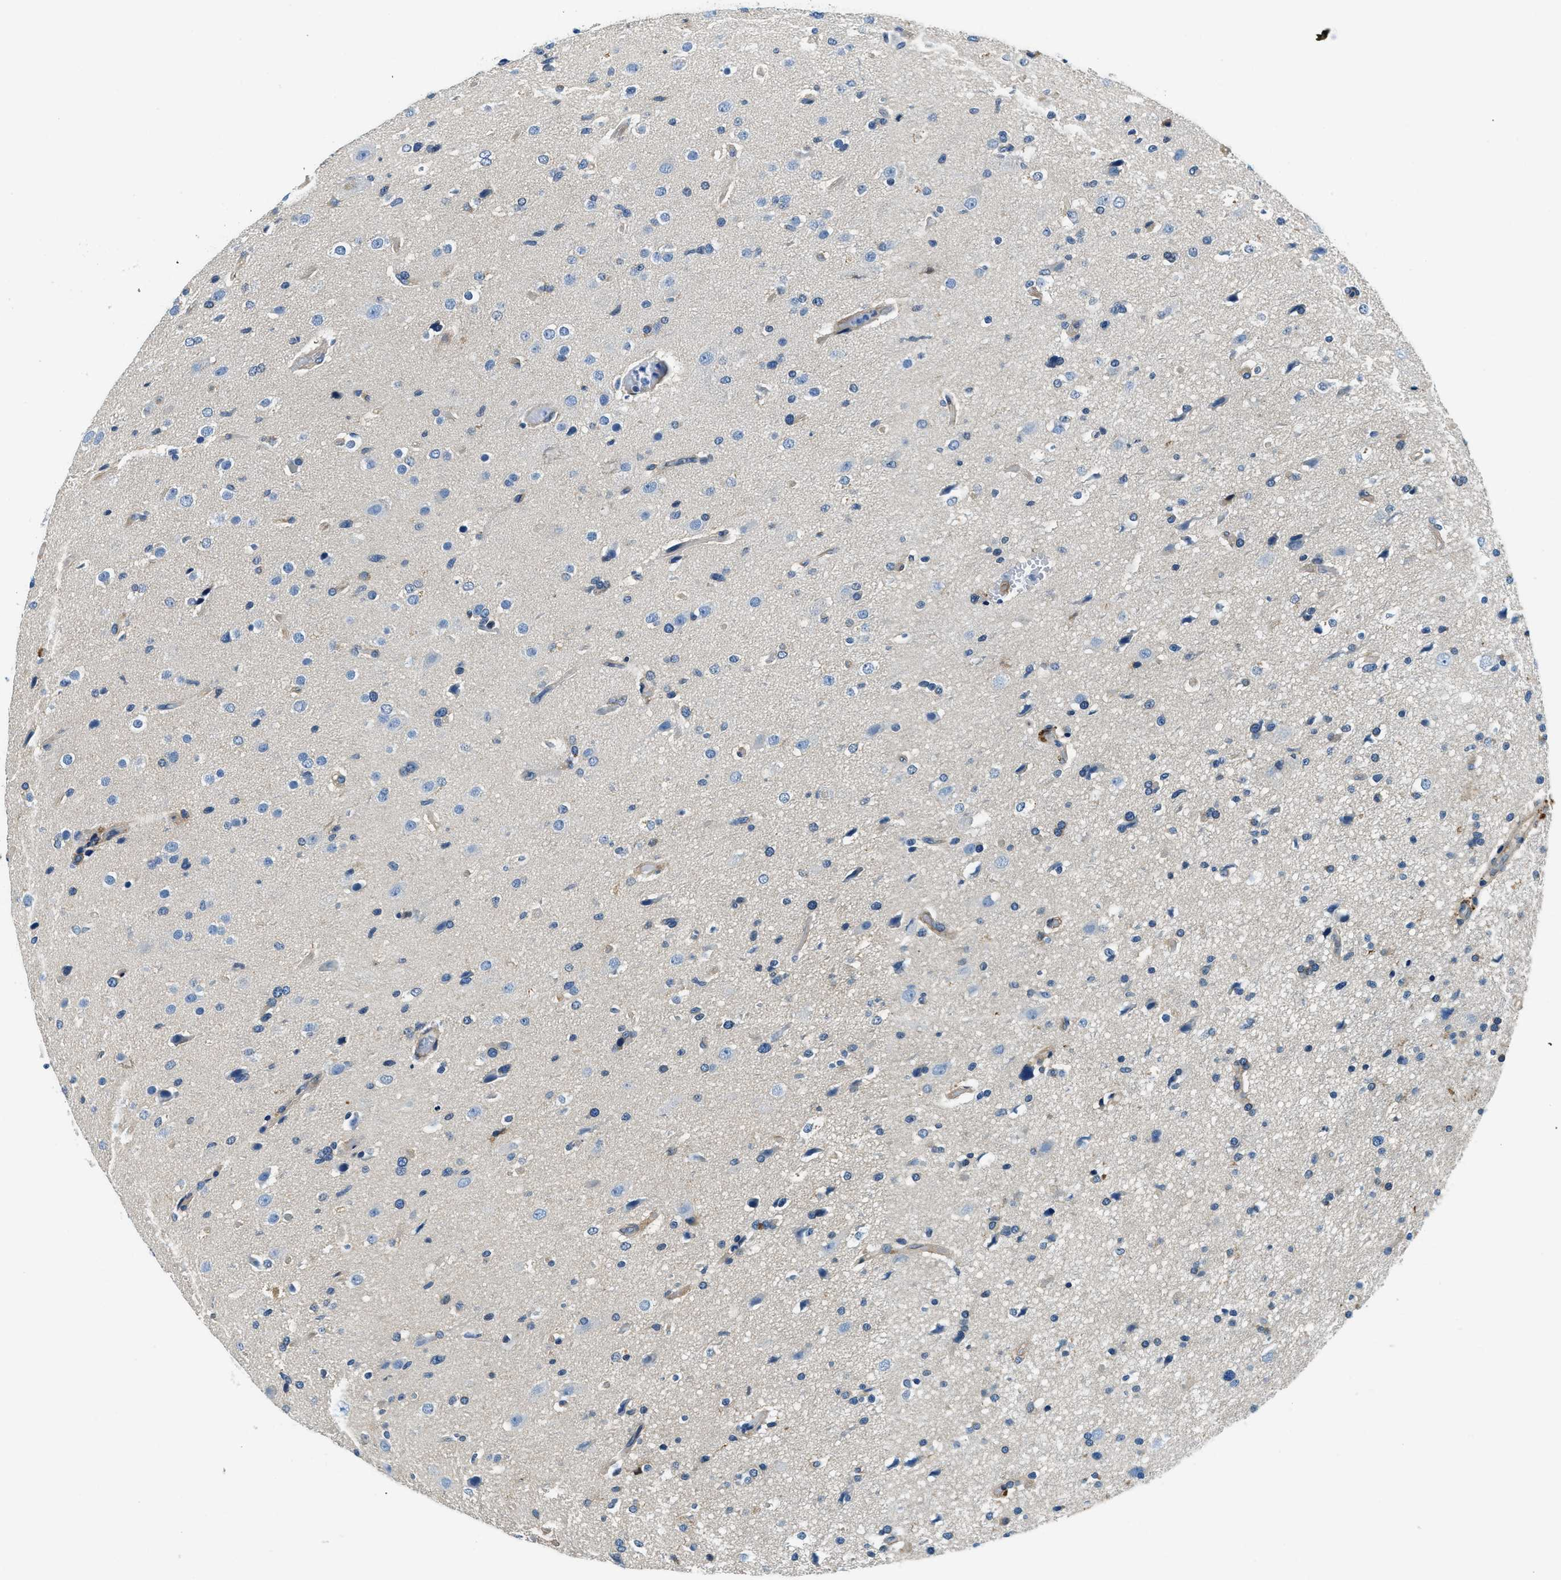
{"staining": {"intensity": "negative", "quantity": "none", "location": "none"}, "tissue": "glioma", "cell_type": "Tumor cells", "image_type": "cancer", "snomed": [{"axis": "morphology", "description": "Glioma, malignant, High grade"}, {"axis": "topography", "description": "Brain"}], "caption": "Immunohistochemistry (IHC) photomicrograph of neoplastic tissue: glioma stained with DAB demonstrates no significant protein positivity in tumor cells.", "gene": "TWF1", "patient": {"sex": "male", "age": 33}}